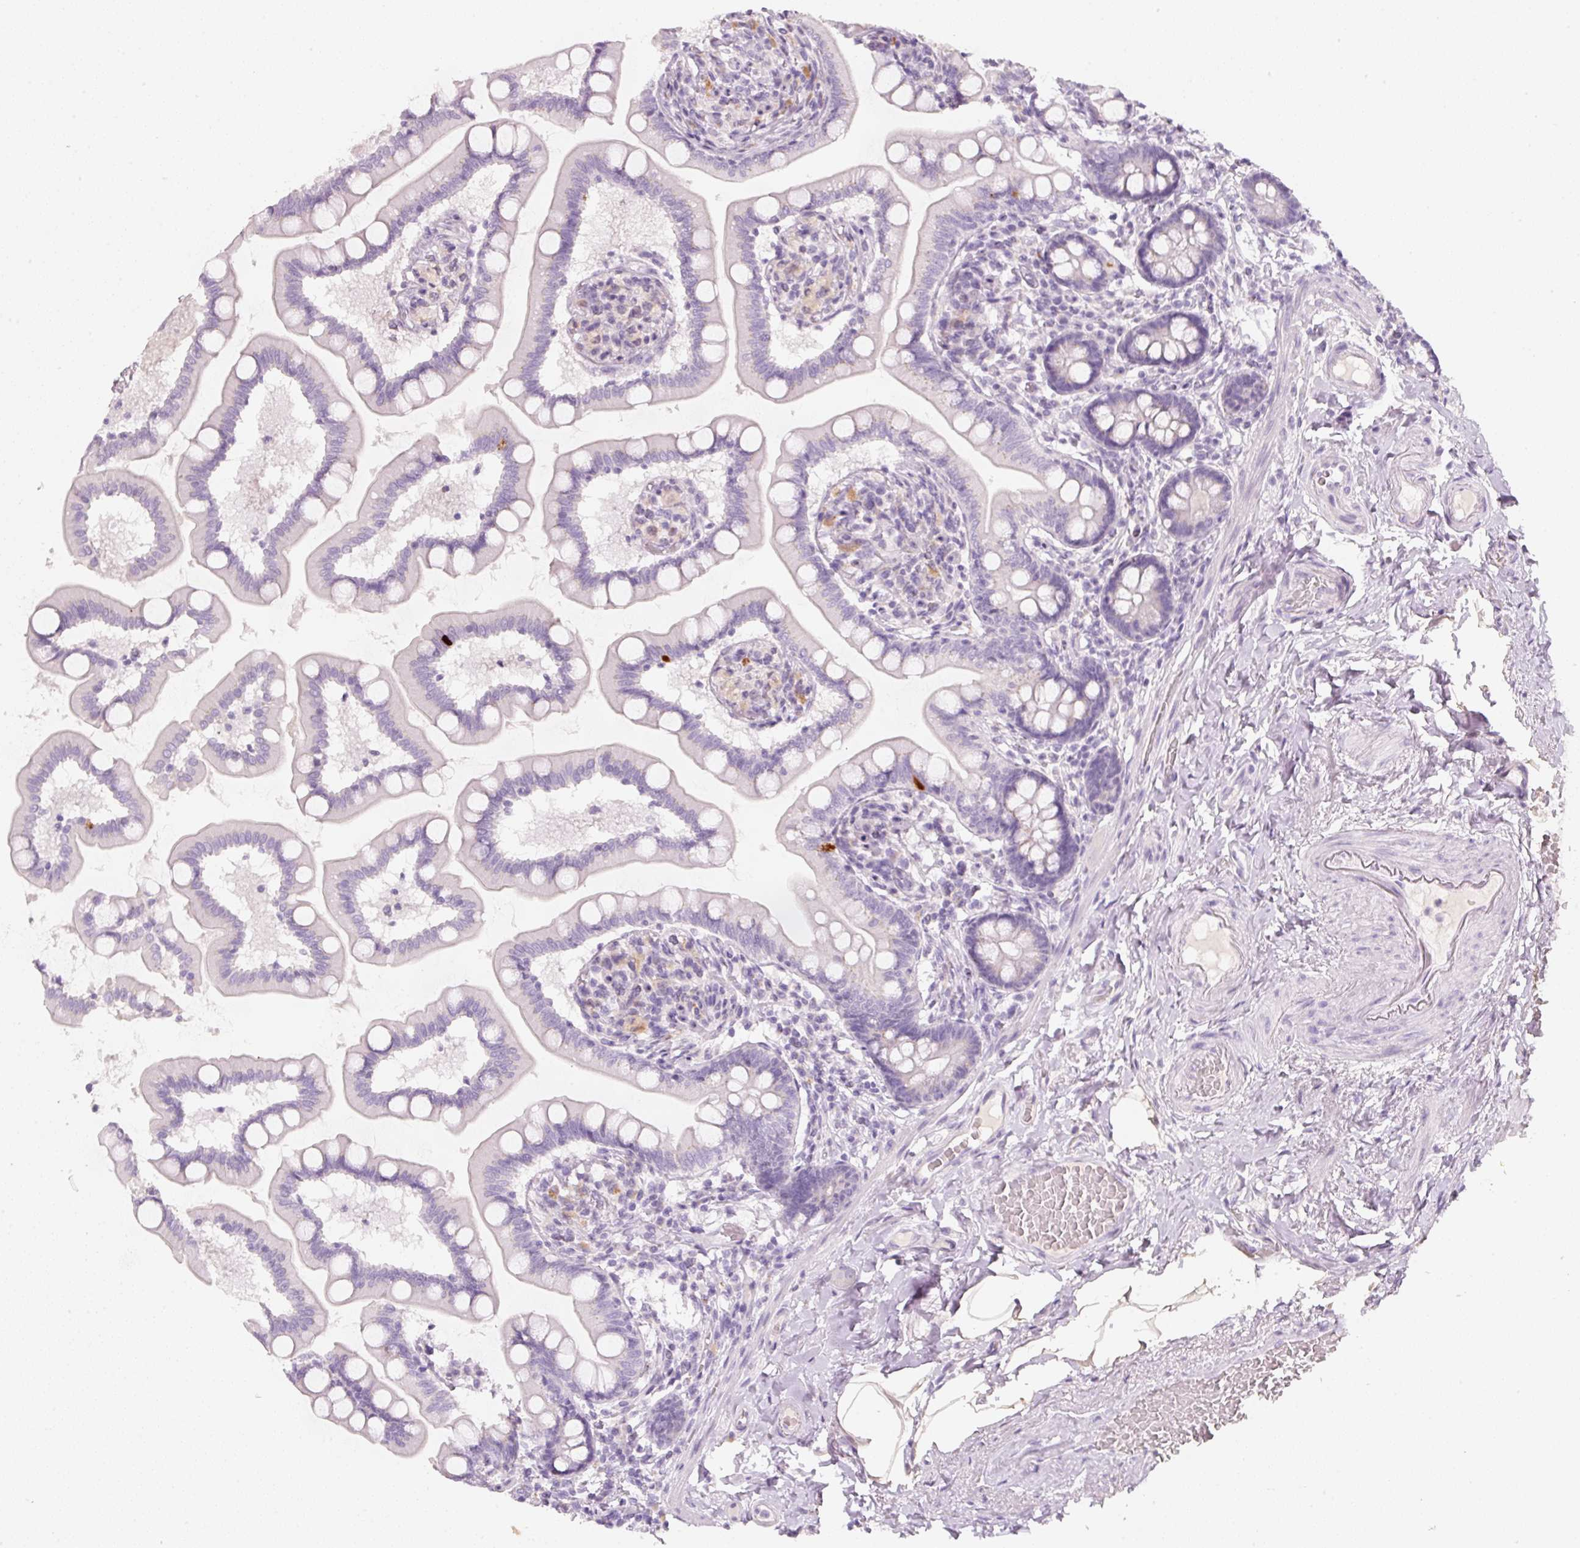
{"staining": {"intensity": "negative", "quantity": "none", "location": "none"}, "tissue": "small intestine", "cell_type": "Glandular cells", "image_type": "normal", "snomed": [{"axis": "morphology", "description": "Normal tissue, NOS"}, {"axis": "topography", "description": "Small intestine"}], "caption": "This is a image of immunohistochemistry (IHC) staining of unremarkable small intestine, which shows no staining in glandular cells.", "gene": "ENSG00000206549", "patient": {"sex": "female", "age": 64}}